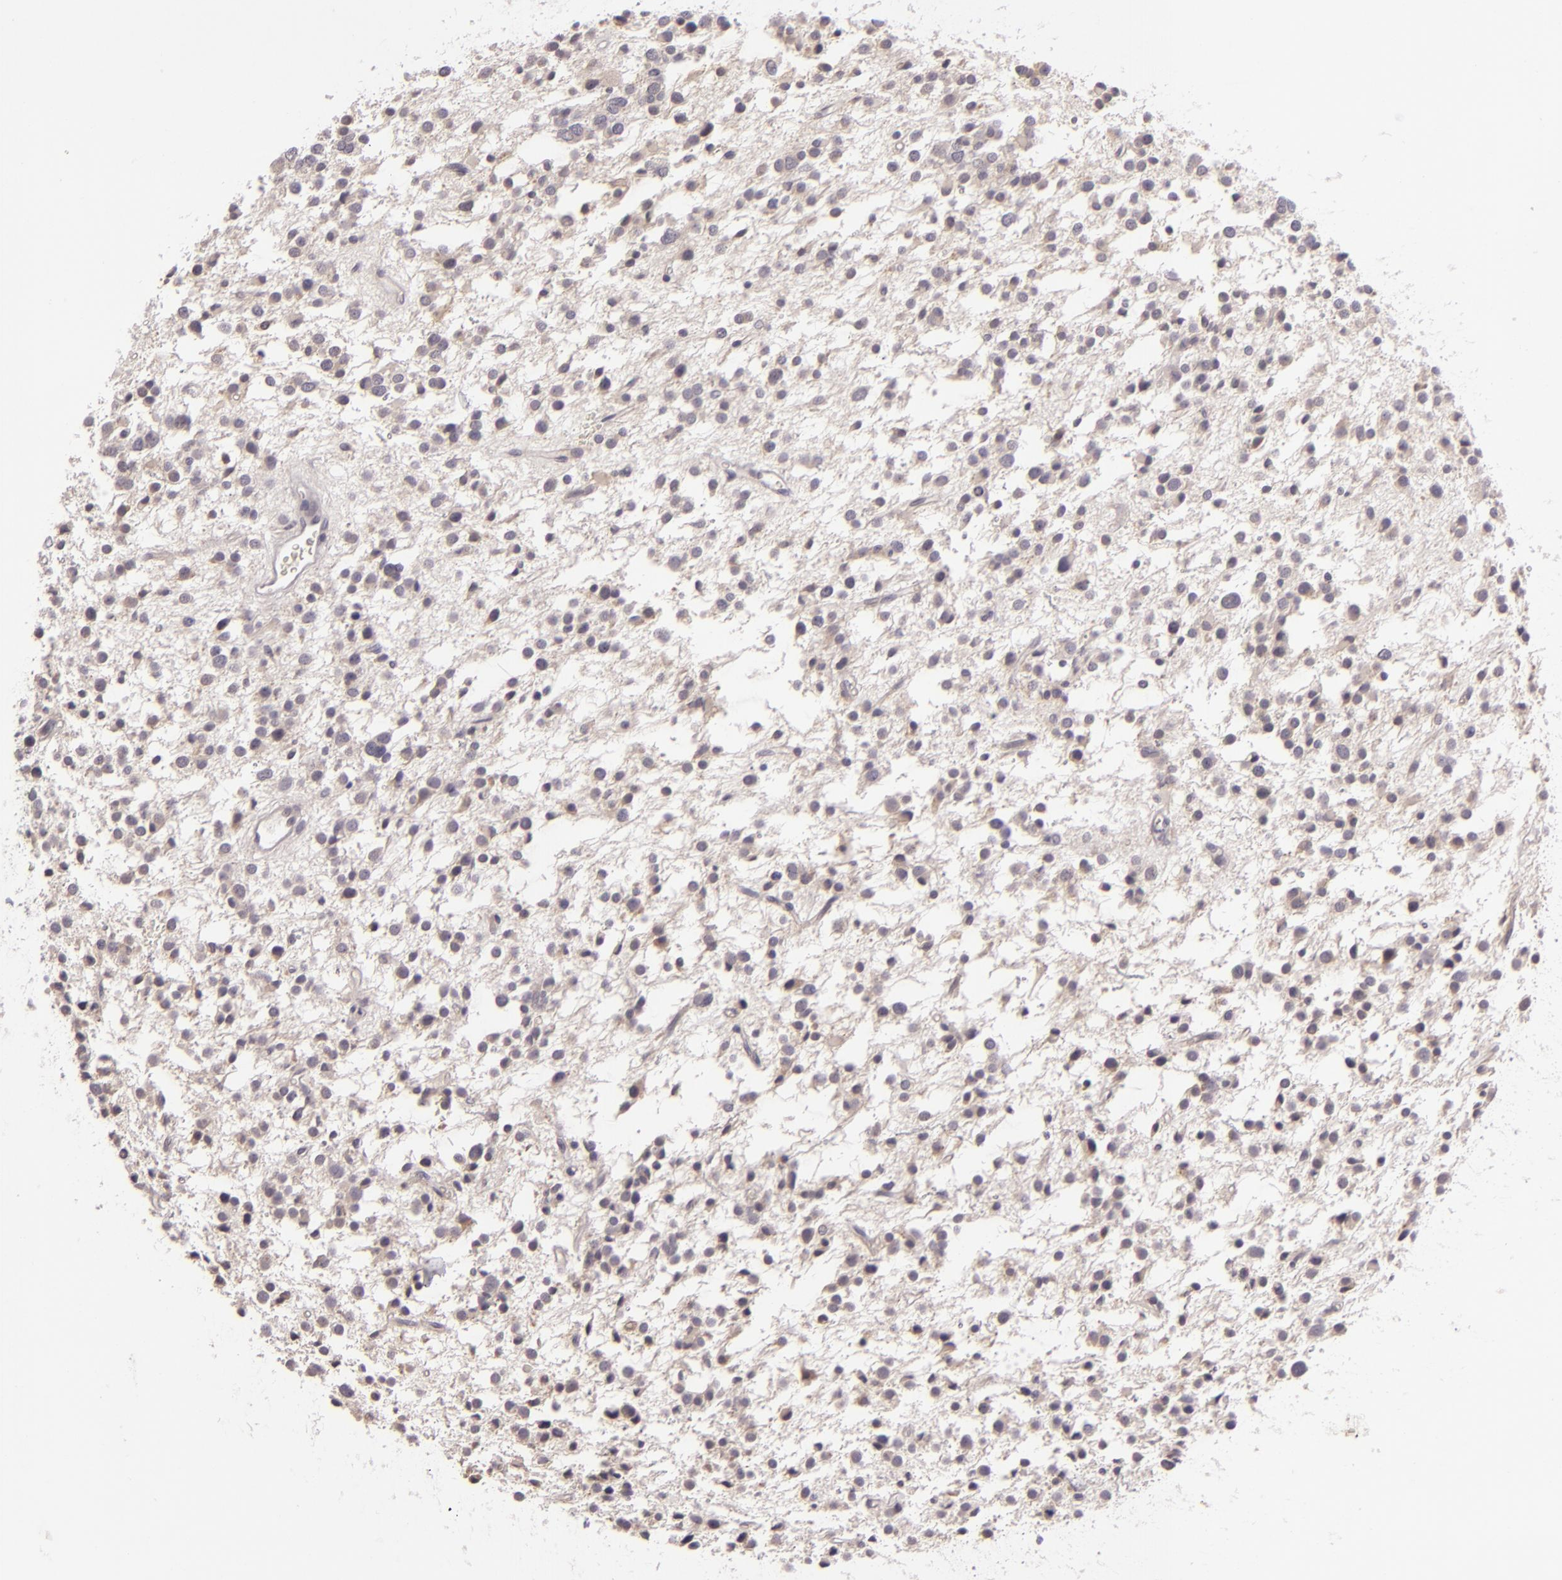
{"staining": {"intensity": "weak", "quantity": "<25%", "location": "cytoplasmic/membranous"}, "tissue": "glioma", "cell_type": "Tumor cells", "image_type": "cancer", "snomed": [{"axis": "morphology", "description": "Glioma, malignant, Low grade"}, {"axis": "topography", "description": "Brain"}], "caption": "Immunohistochemistry micrograph of low-grade glioma (malignant) stained for a protein (brown), which exhibits no staining in tumor cells.", "gene": "EGFL6", "patient": {"sex": "female", "age": 36}}